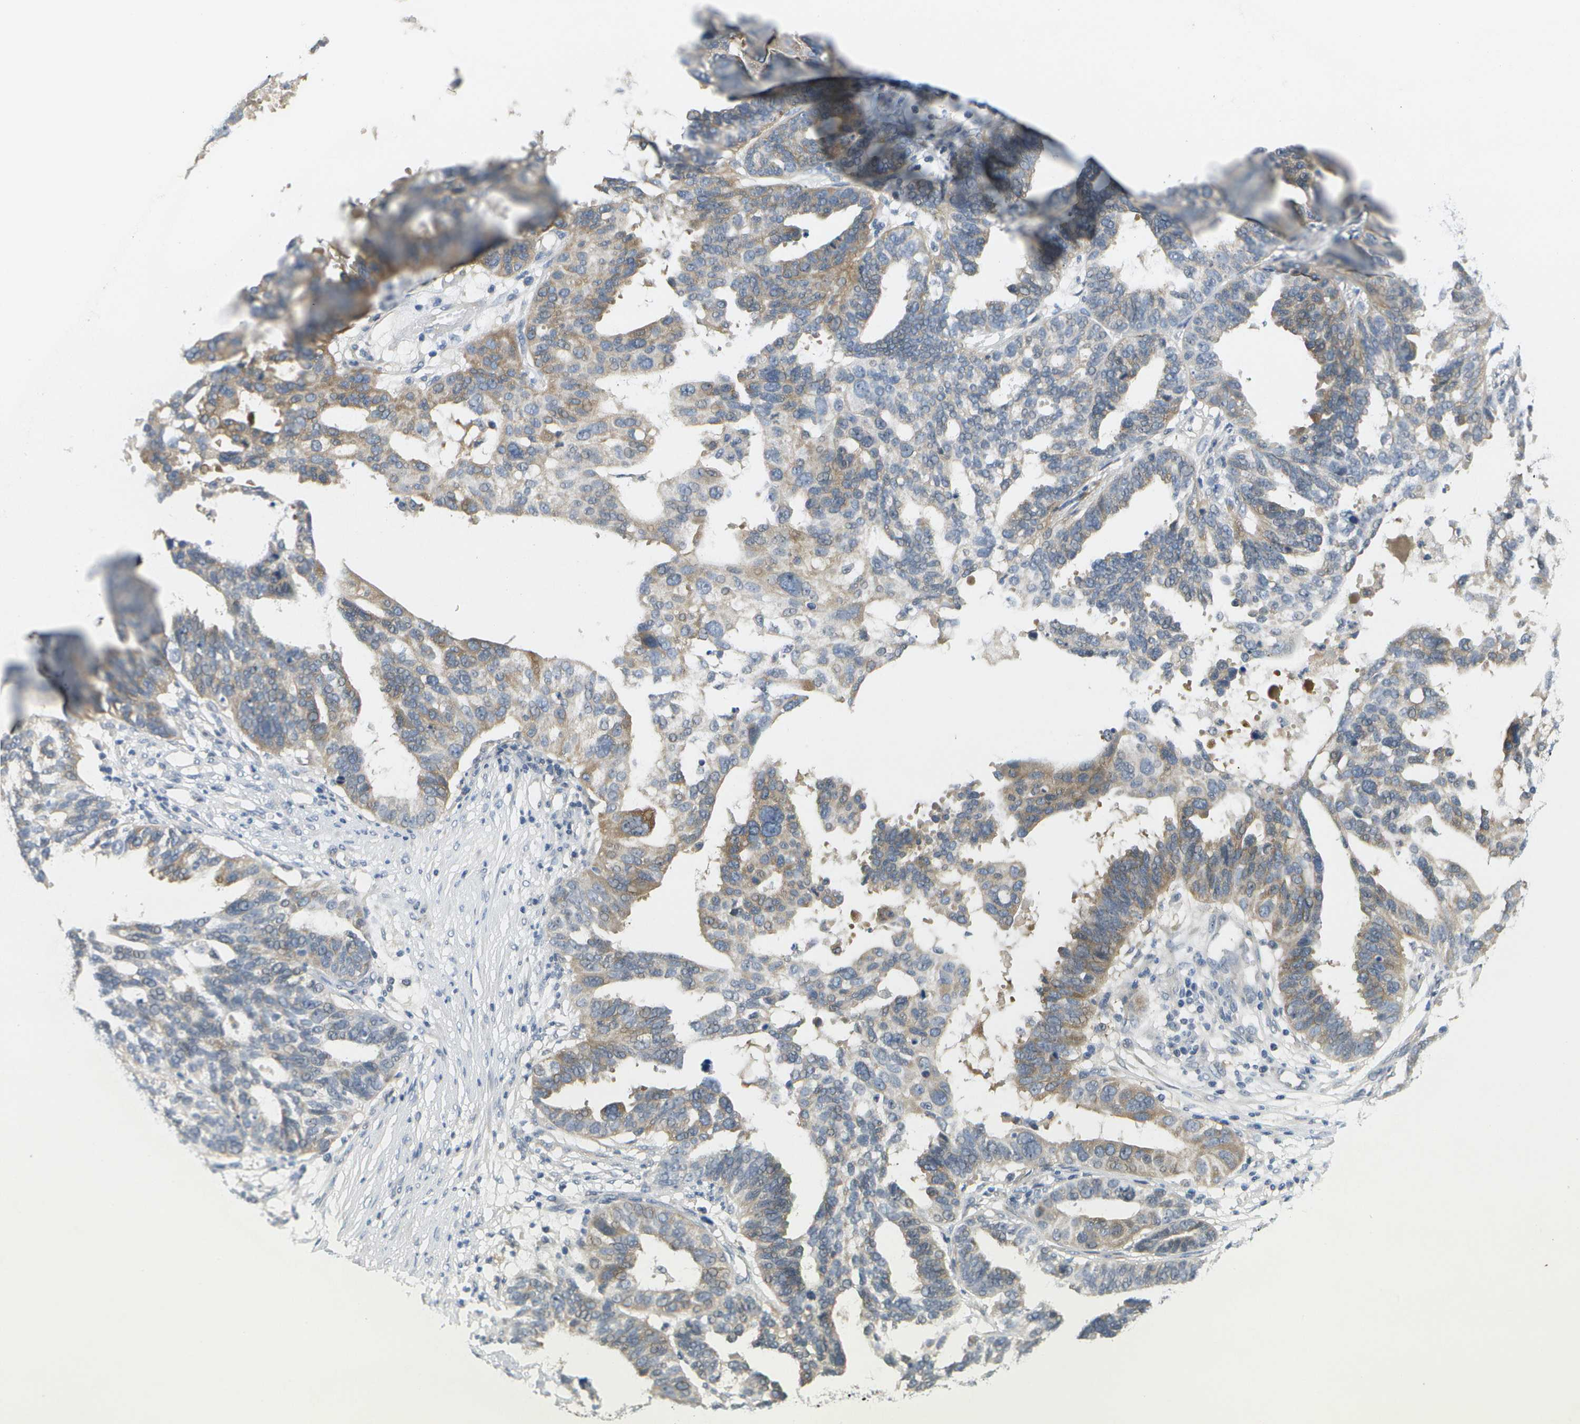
{"staining": {"intensity": "weak", "quantity": "25%-75%", "location": "cytoplasmic/membranous"}, "tissue": "ovarian cancer", "cell_type": "Tumor cells", "image_type": "cancer", "snomed": [{"axis": "morphology", "description": "Cystadenocarcinoma, serous, NOS"}, {"axis": "topography", "description": "Ovary"}], "caption": "Ovarian serous cystadenocarcinoma was stained to show a protein in brown. There is low levels of weak cytoplasmic/membranous staining in approximately 25%-75% of tumor cells. The staining was performed using DAB, with brown indicating positive protein expression. Nuclei are stained blue with hematoxylin.", "gene": "MARCHF8", "patient": {"sex": "female", "age": 59}}